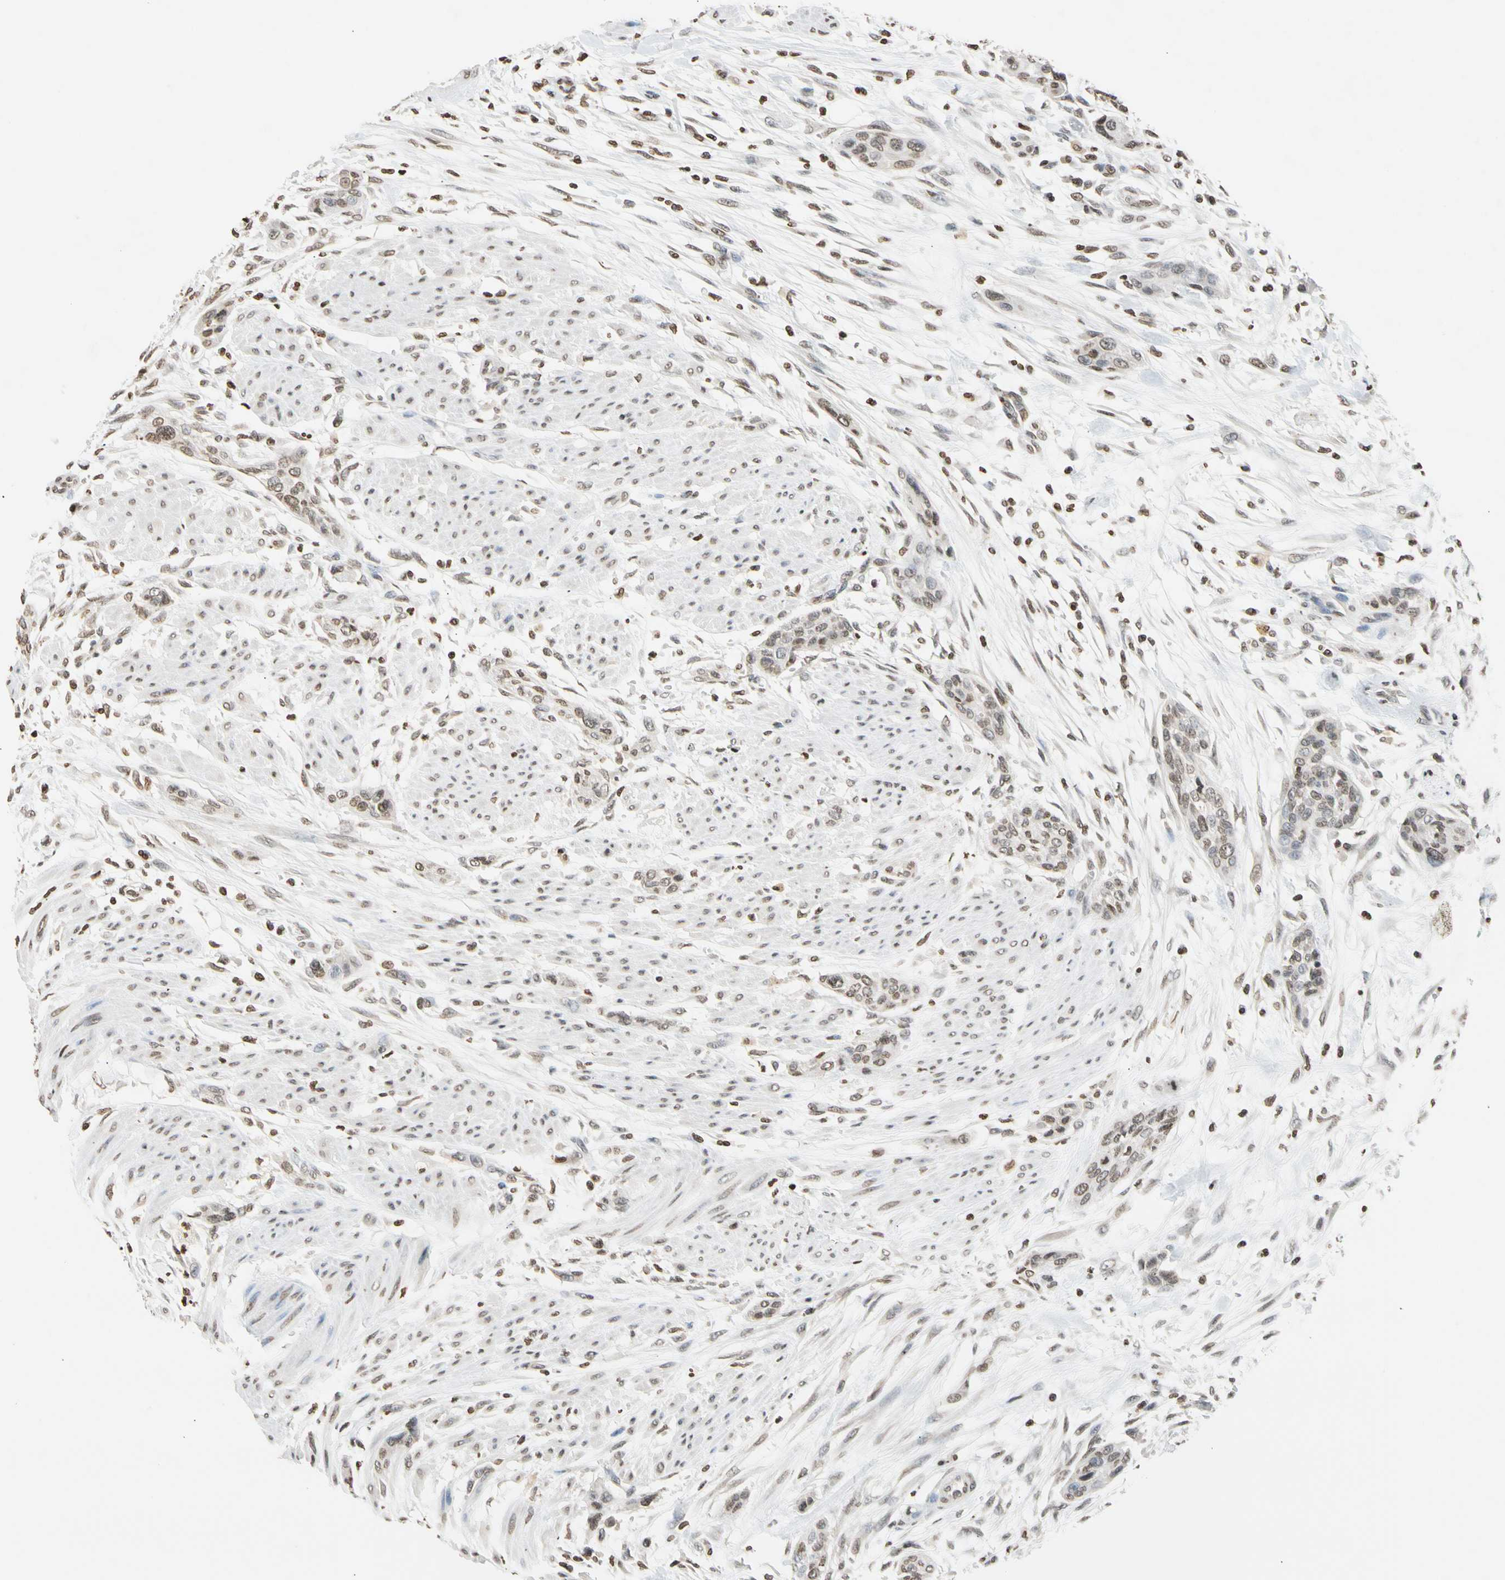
{"staining": {"intensity": "weak", "quantity": "25%-75%", "location": "cytoplasmic/membranous,nuclear"}, "tissue": "urothelial cancer", "cell_type": "Tumor cells", "image_type": "cancer", "snomed": [{"axis": "morphology", "description": "Urothelial carcinoma, High grade"}, {"axis": "topography", "description": "Urinary bladder"}], "caption": "IHC micrograph of urothelial carcinoma (high-grade) stained for a protein (brown), which shows low levels of weak cytoplasmic/membranous and nuclear staining in about 25%-75% of tumor cells.", "gene": "GPX4", "patient": {"sex": "male", "age": 35}}